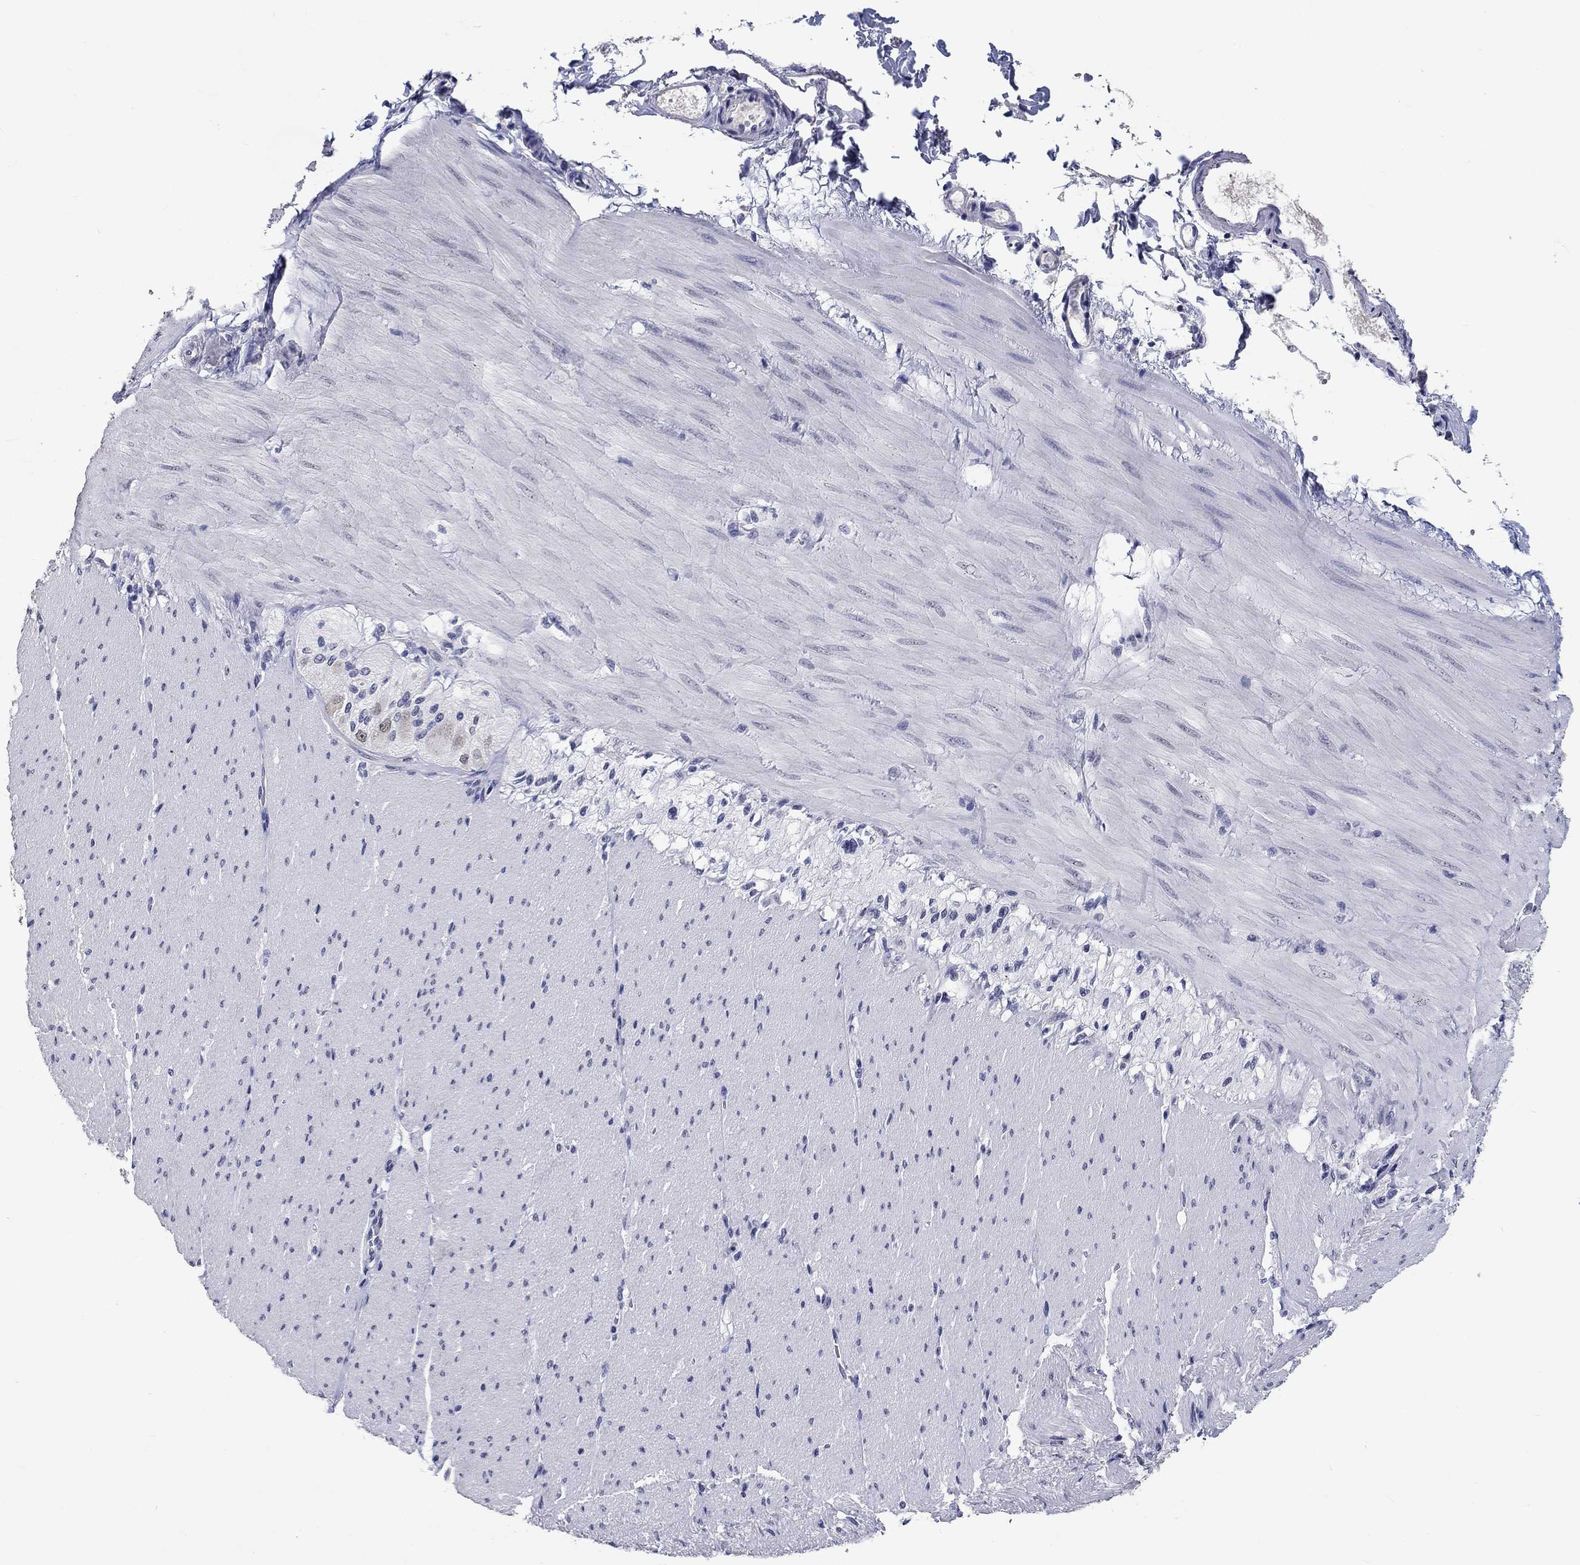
{"staining": {"intensity": "negative", "quantity": "none", "location": "none"}, "tissue": "adipose tissue", "cell_type": "Adipocytes", "image_type": "normal", "snomed": [{"axis": "morphology", "description": "Normal tissue, NOS"}, {"axis": "topography", "description": "Smooth muscle"}, {"axis": "topography", "description": "Duodenum"}, {"axis": "topography", "description": "Peripheral nerve tissue"}], "caption": "An immunohistochemistry (IHC) photomicrograph of normal adipose tissue is shown. There is no staining in adipocytes of adipose tissue.", "gene": "GRIN1", "patient": {"sex": "female", "age": 61}}